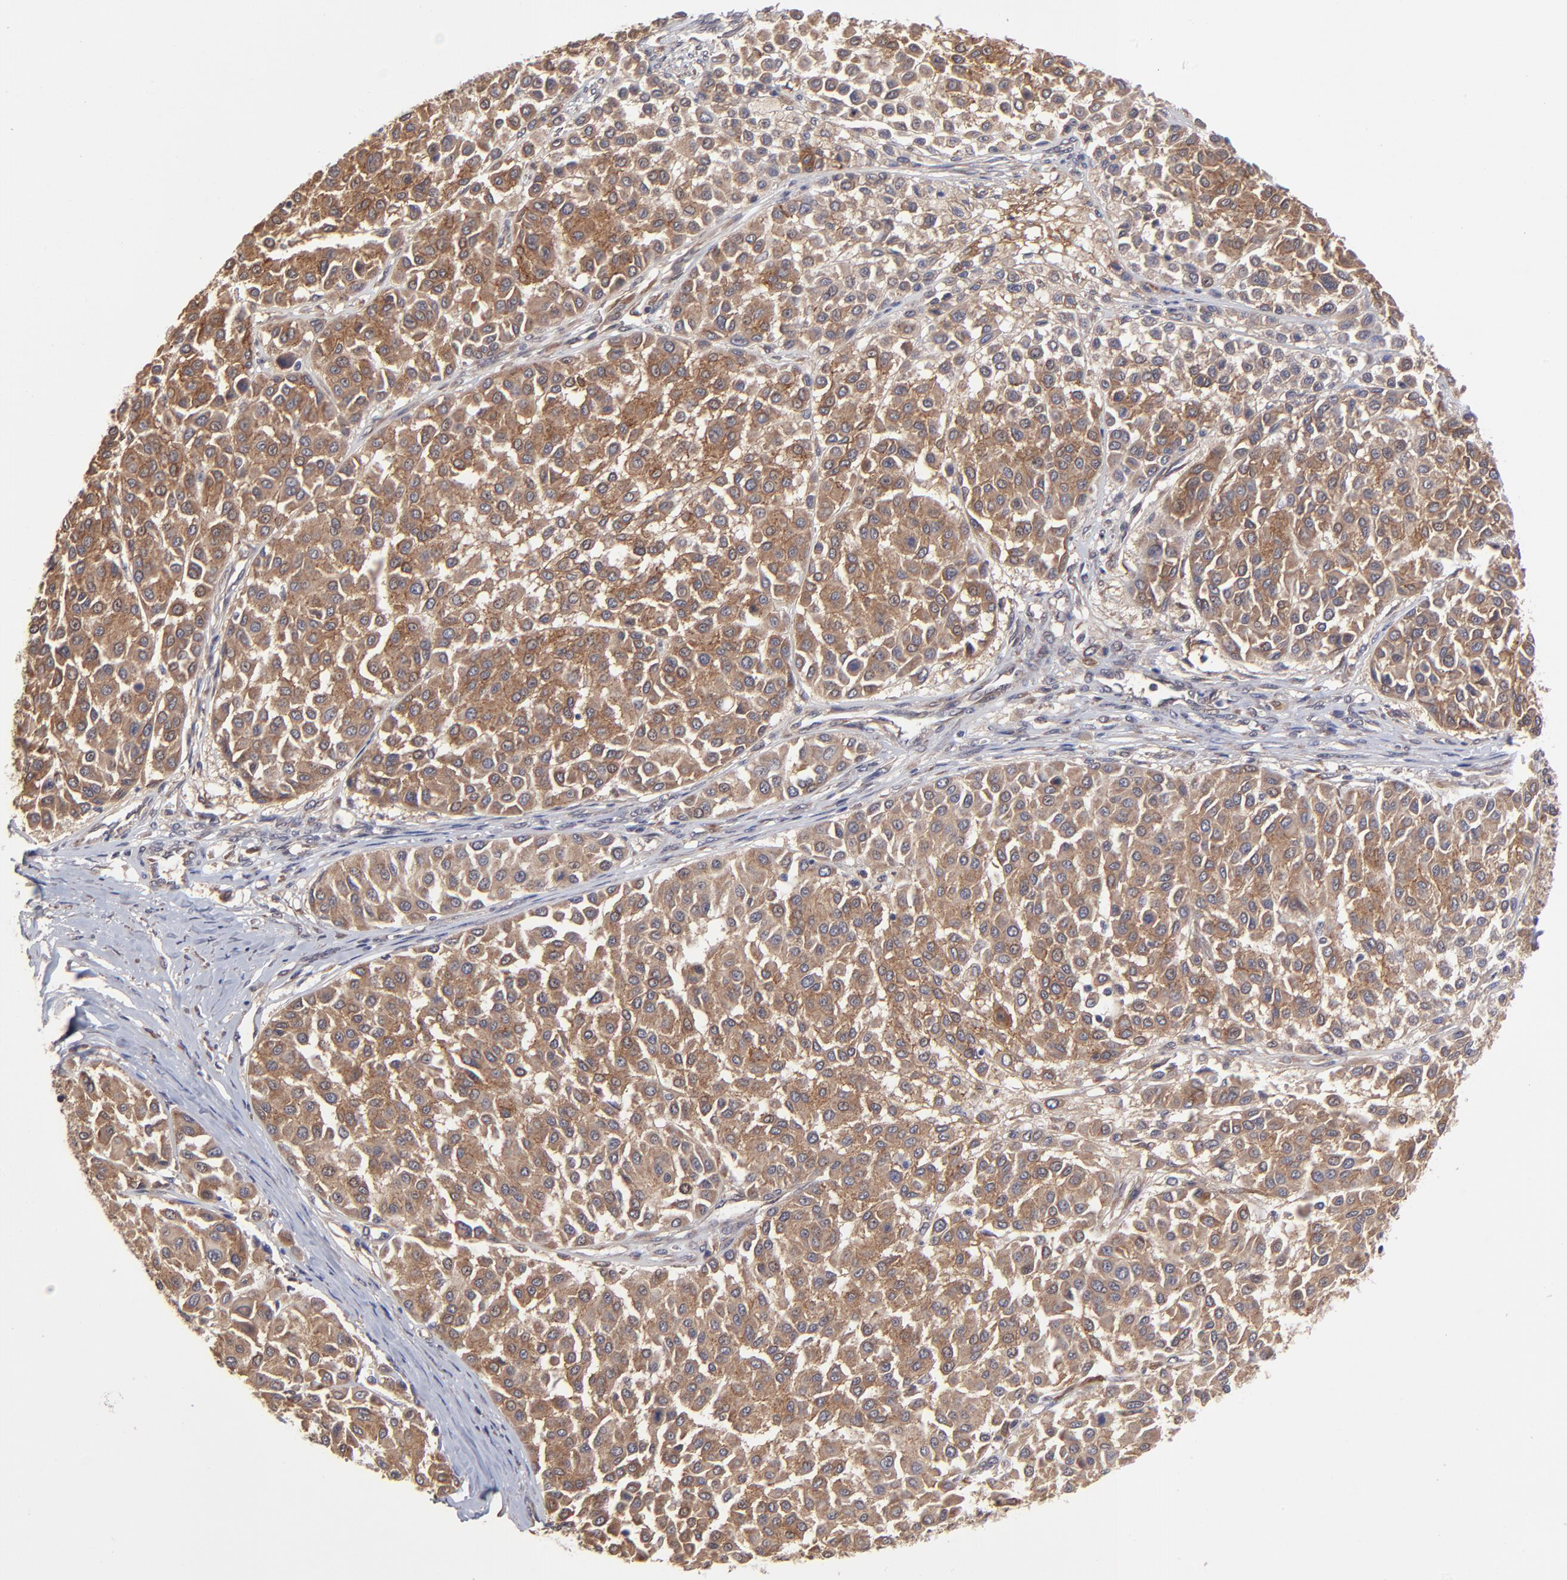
{"staining": {"intensity": "moderate", "quantity": ">75%", "location": "cytoplasmic/membranous"}, "tissue": "melanoma", "cell_type": "Tumor cells", "image_type": "cancer", "snomed": [{"axis": "morphology", "description": "Malignant melanoma, Metastatic site"}, {"axis": "topography", "description": "Soft tissue"}], "caption": "Protein analysis of melanoma tissue reveals moderate cytoplasmic/membranous expression in approximately >75% of tumor cells.", "gene": "CHL1", "patient": {"sex": "male", "age": 41}}